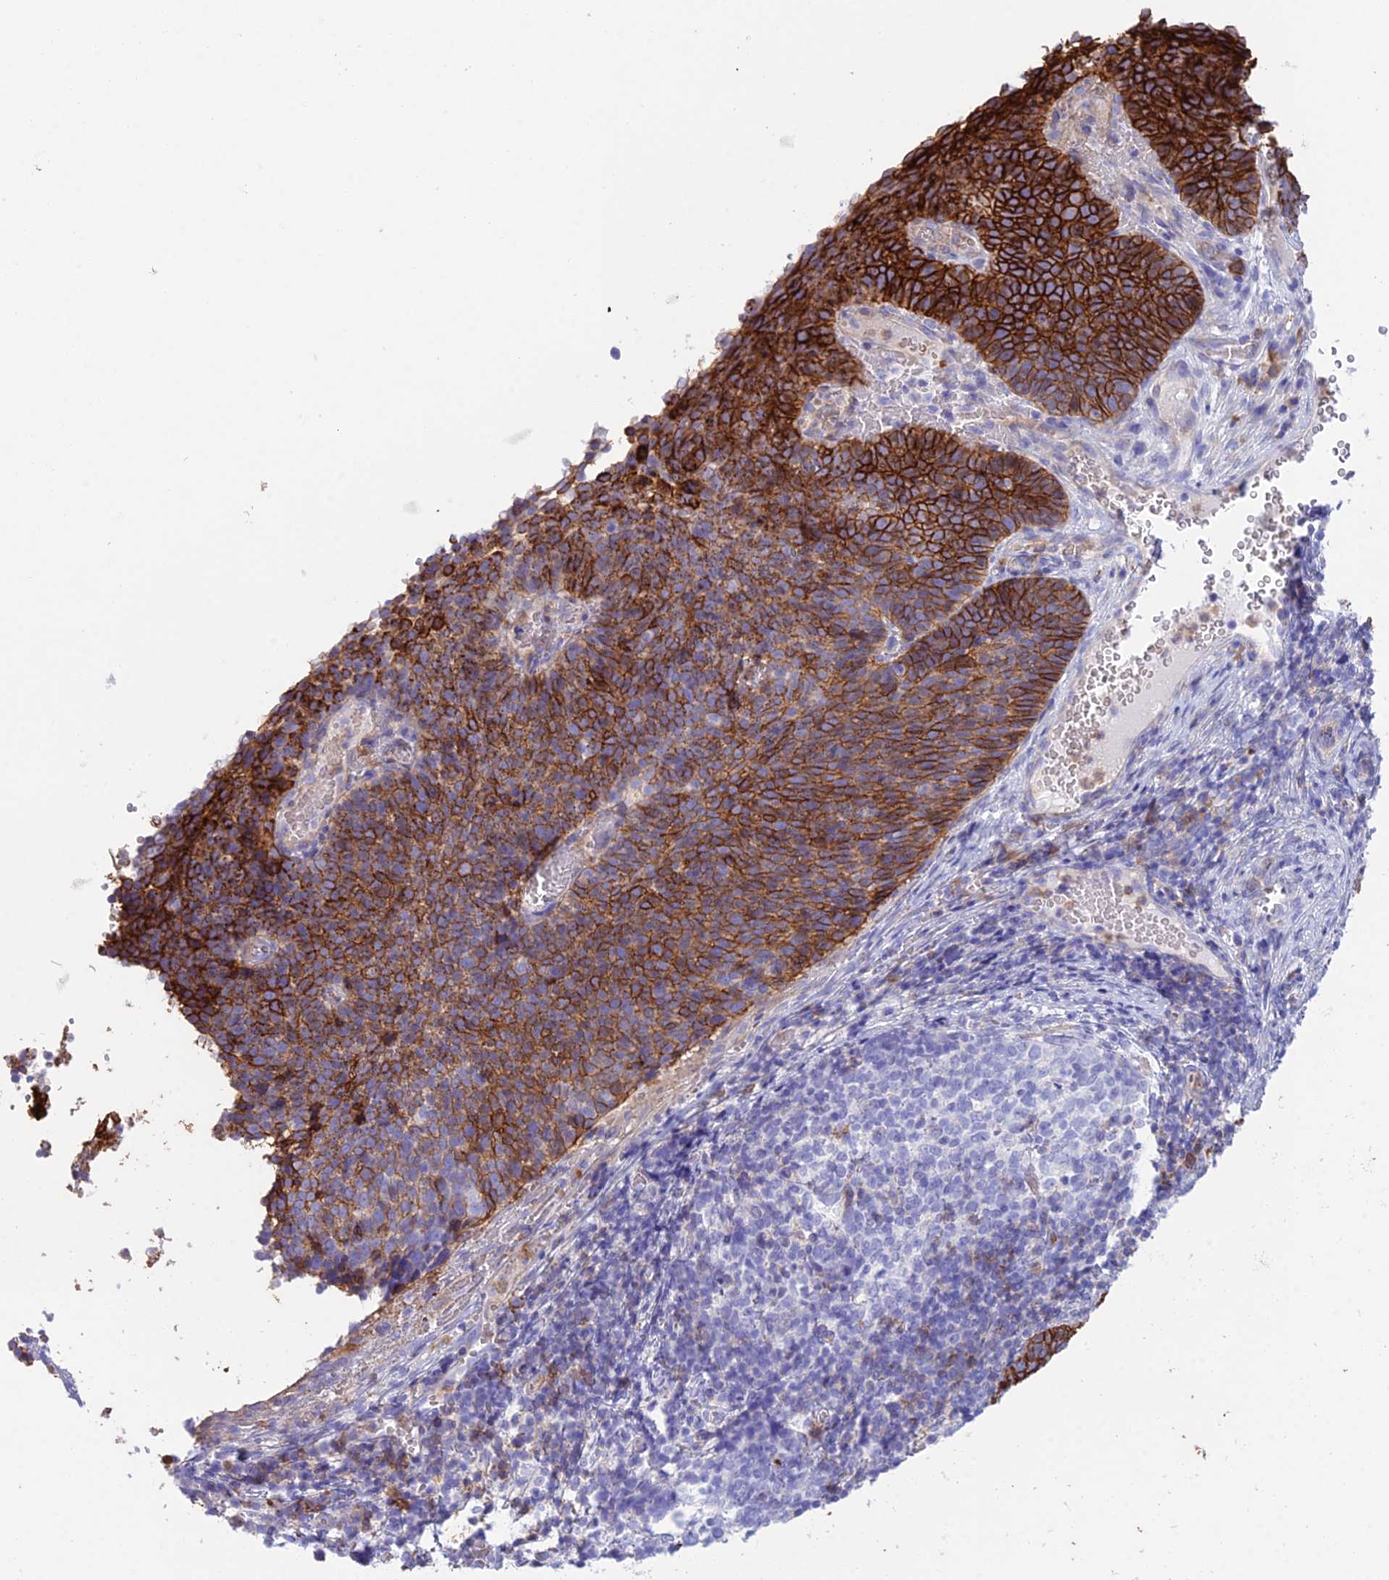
{"staining": {"intensity": "strong", "quantity": "25%-75%", "location": "cytoplasmic/membranous"}, "tissue": "cervical cancer", "cell_type": "Tumor cells", "image_type": "cancer", "snomed": [{"axis": "morphology", "description": "Normal tissue, NOS"}, {"axis": "morphology", "description": "Squamous cell carcinoma, NOS"}, {"axis": "topography", "description": "Cervix"}], "caption": "Immunohistochemical staining of cervical cancer (squamous cell carcinoma) demonstrates high levels of strong cytoplasmic/membranous protein staining in approximately 25%-75% of tumor cells. Nuclei are stained in blue.", "gene": "OR1Q1", "patient": {"sex": "female", "age": 39}}